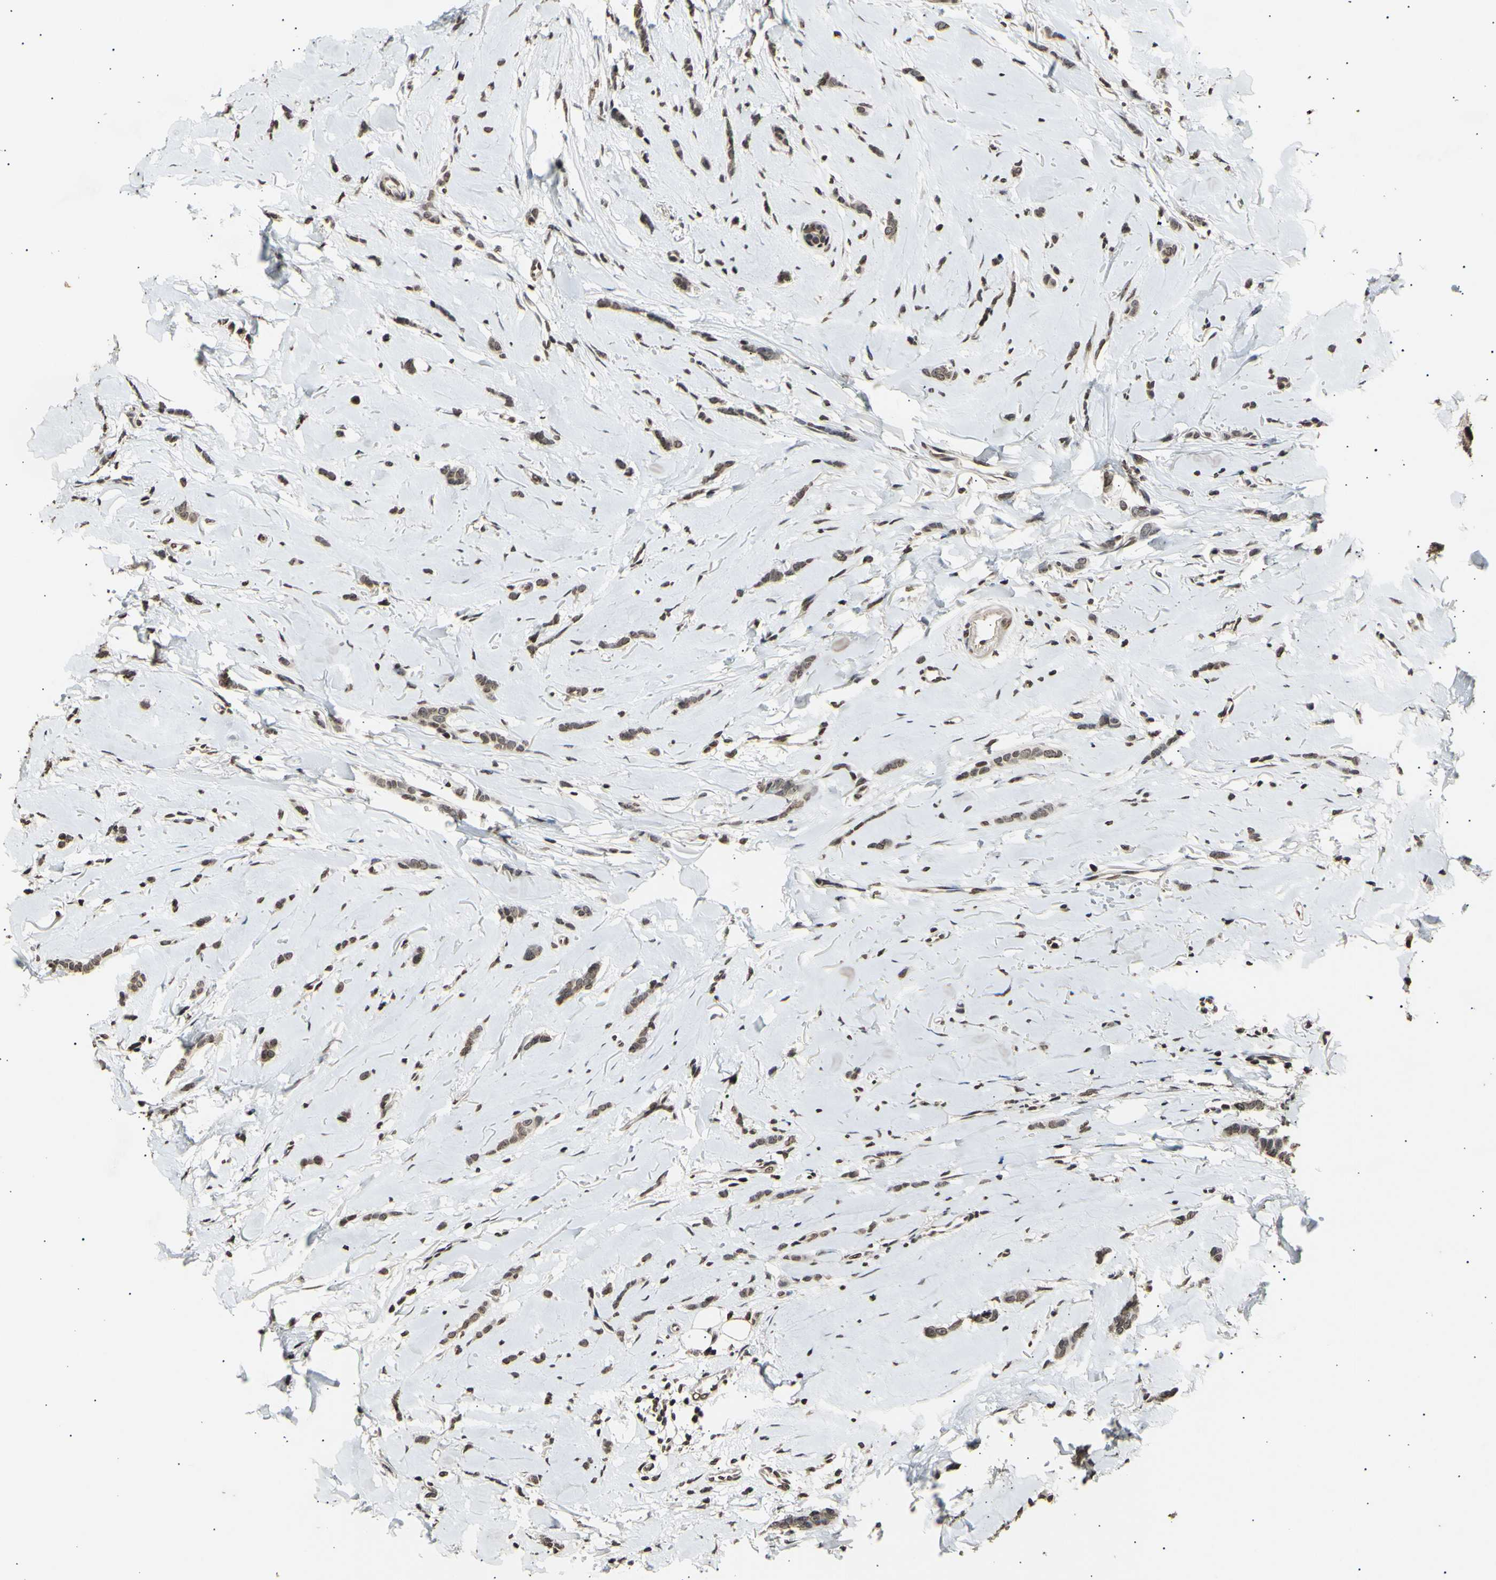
{"staining": {"intensity": "moderate", "quantity": ">75%", "location": "nuclear"}, "tissue": "breast cancer", "cell_type": "Tumor cells", "image_type": "cancer", "snomed": [{"axis": "morphology", "description": "Lobular carcinoma"}, {"axis": "topography", "description": "Skin"}, {"axis": "topography", "description": "Breast"}], "caption": "A brown stain shows moderate nuclear staining of a protein in human breast cancer (lobular carcinoma) tumor cells.", "gene": "ANAPC7", "patient": {"sex": "female", "age": 46}}